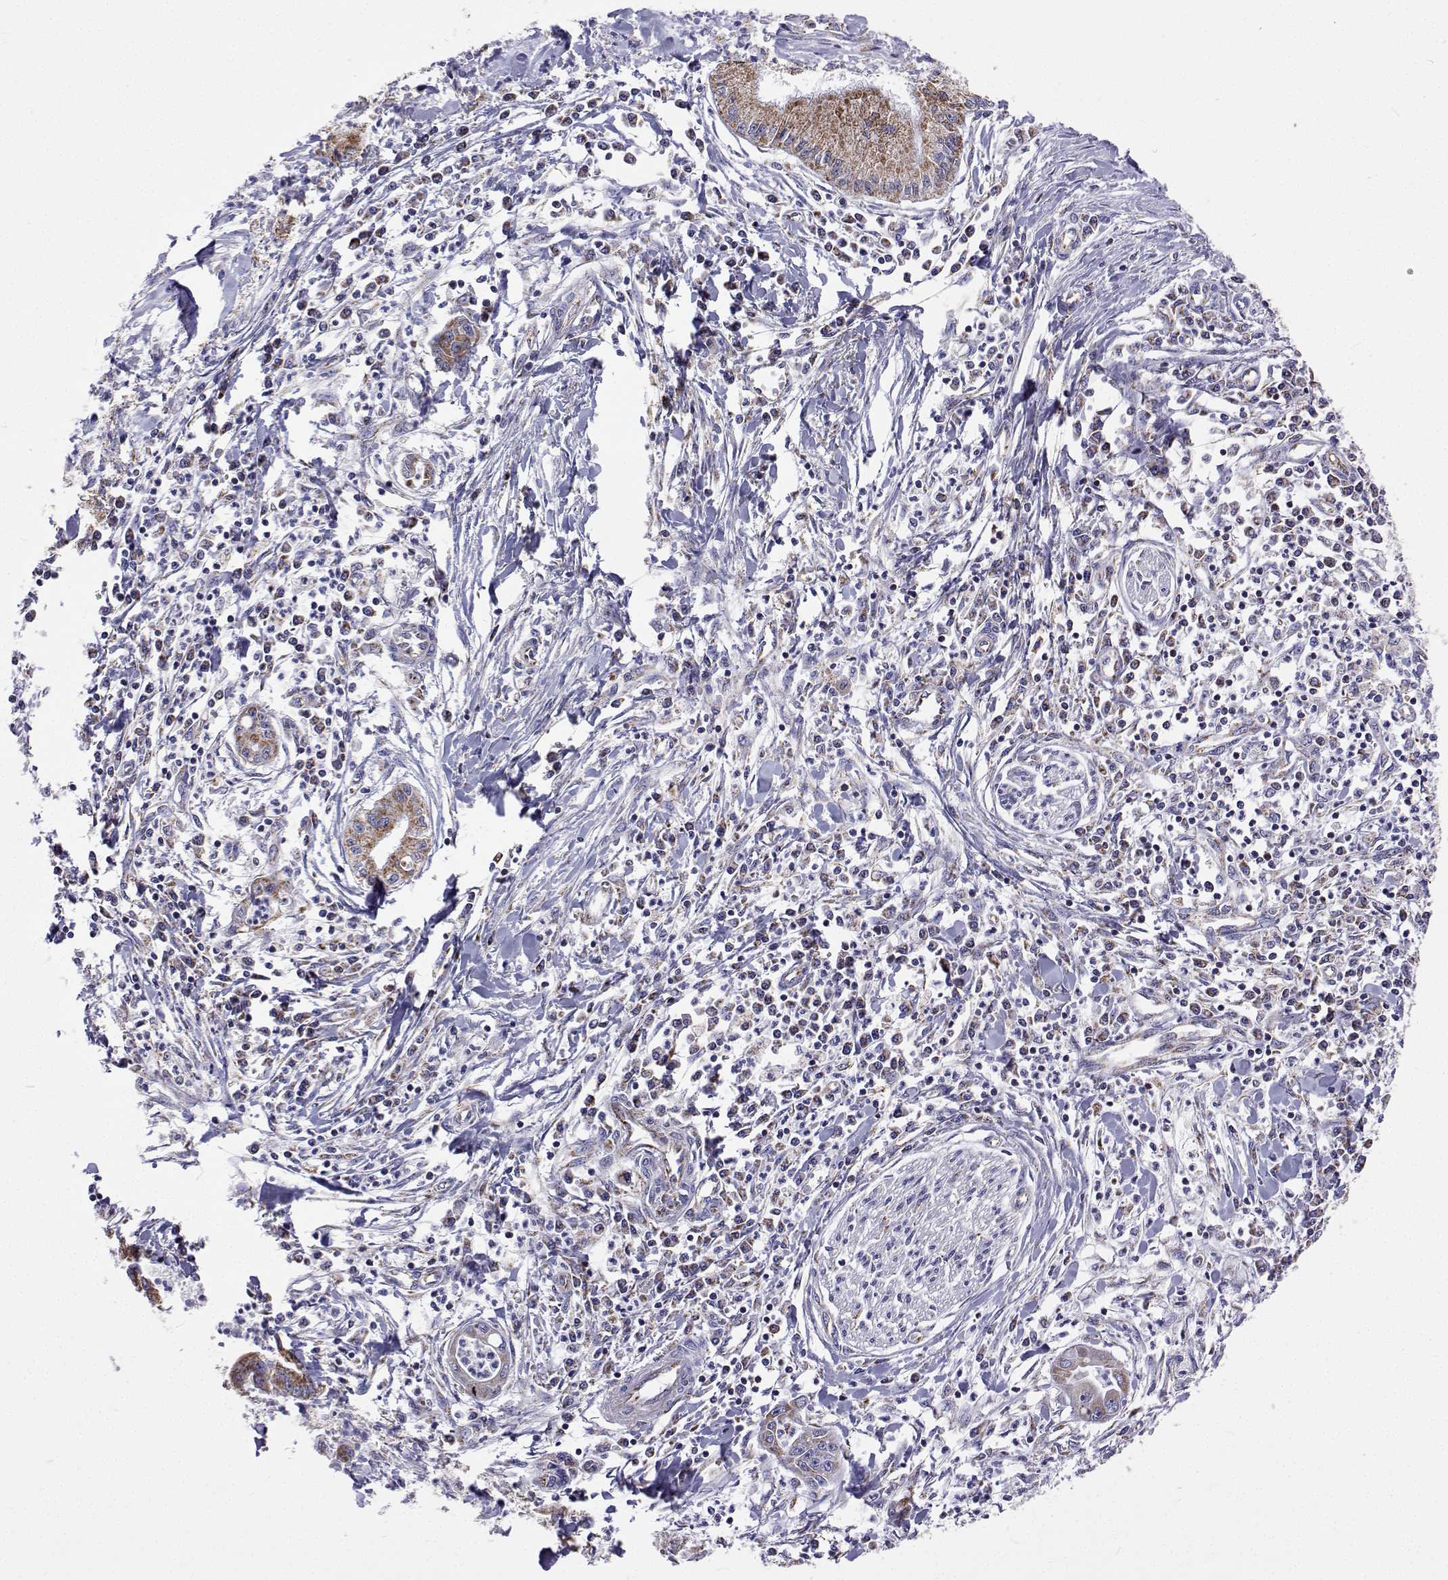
{"staining": {"intensity": "moderate", "quantity": ">75%", "location": "cytoplasmic/membranous"}, "tissue": "pancreatic cancer", "cell_type": "Tumor cells", "image_type": "cancer", "snomed": [{"axis": "morphology", "description": "Adenocarcinoma, NOS"}, {"axis": "topography", "description": "Pancreas"}], "caption": "A brown stain labels moderate cytoplasmic/membranous positivity of a protein in pancreatic adenocarcinoma tumor cells.", "gene": "MCCC2", "patient": {"sex": "male", "age": 72}}